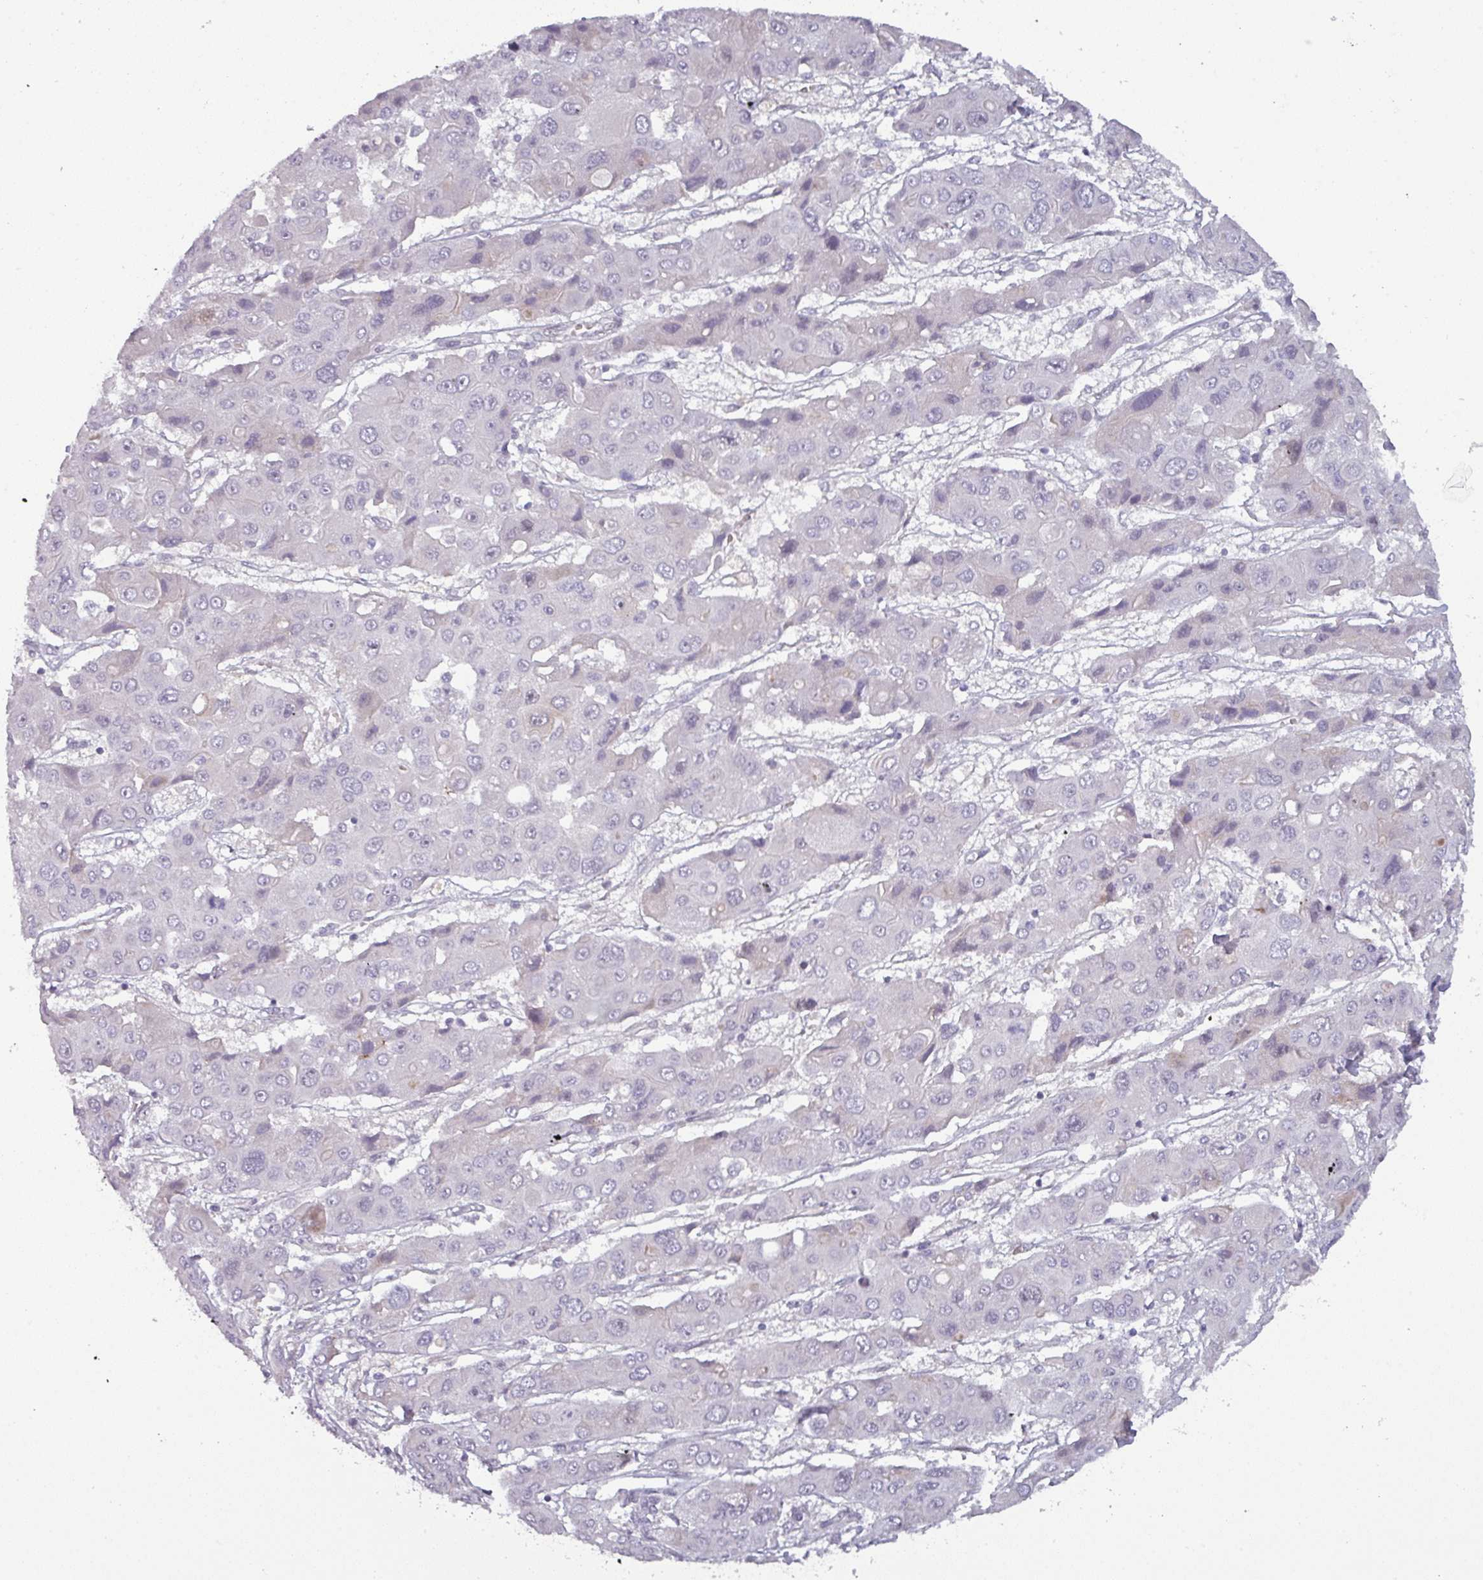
{"staining": {"intensity": "negative", "quantity": "none", "location": "none"}, "tissue": "liver cancer", "cell_type": "Tumor cells", "image_type": "cancer", "snomed": [{"axis": "morphology", "description": "Cholangiocarcinoma"}, {"axis": "topography", "description": "Liver"}], "caption": "Tumor cells show no significant expression in liver cancer (cholangiocarcinoma).", "gene": "PRAMEF12", "patient": {"sex": "male", "age": 67}}